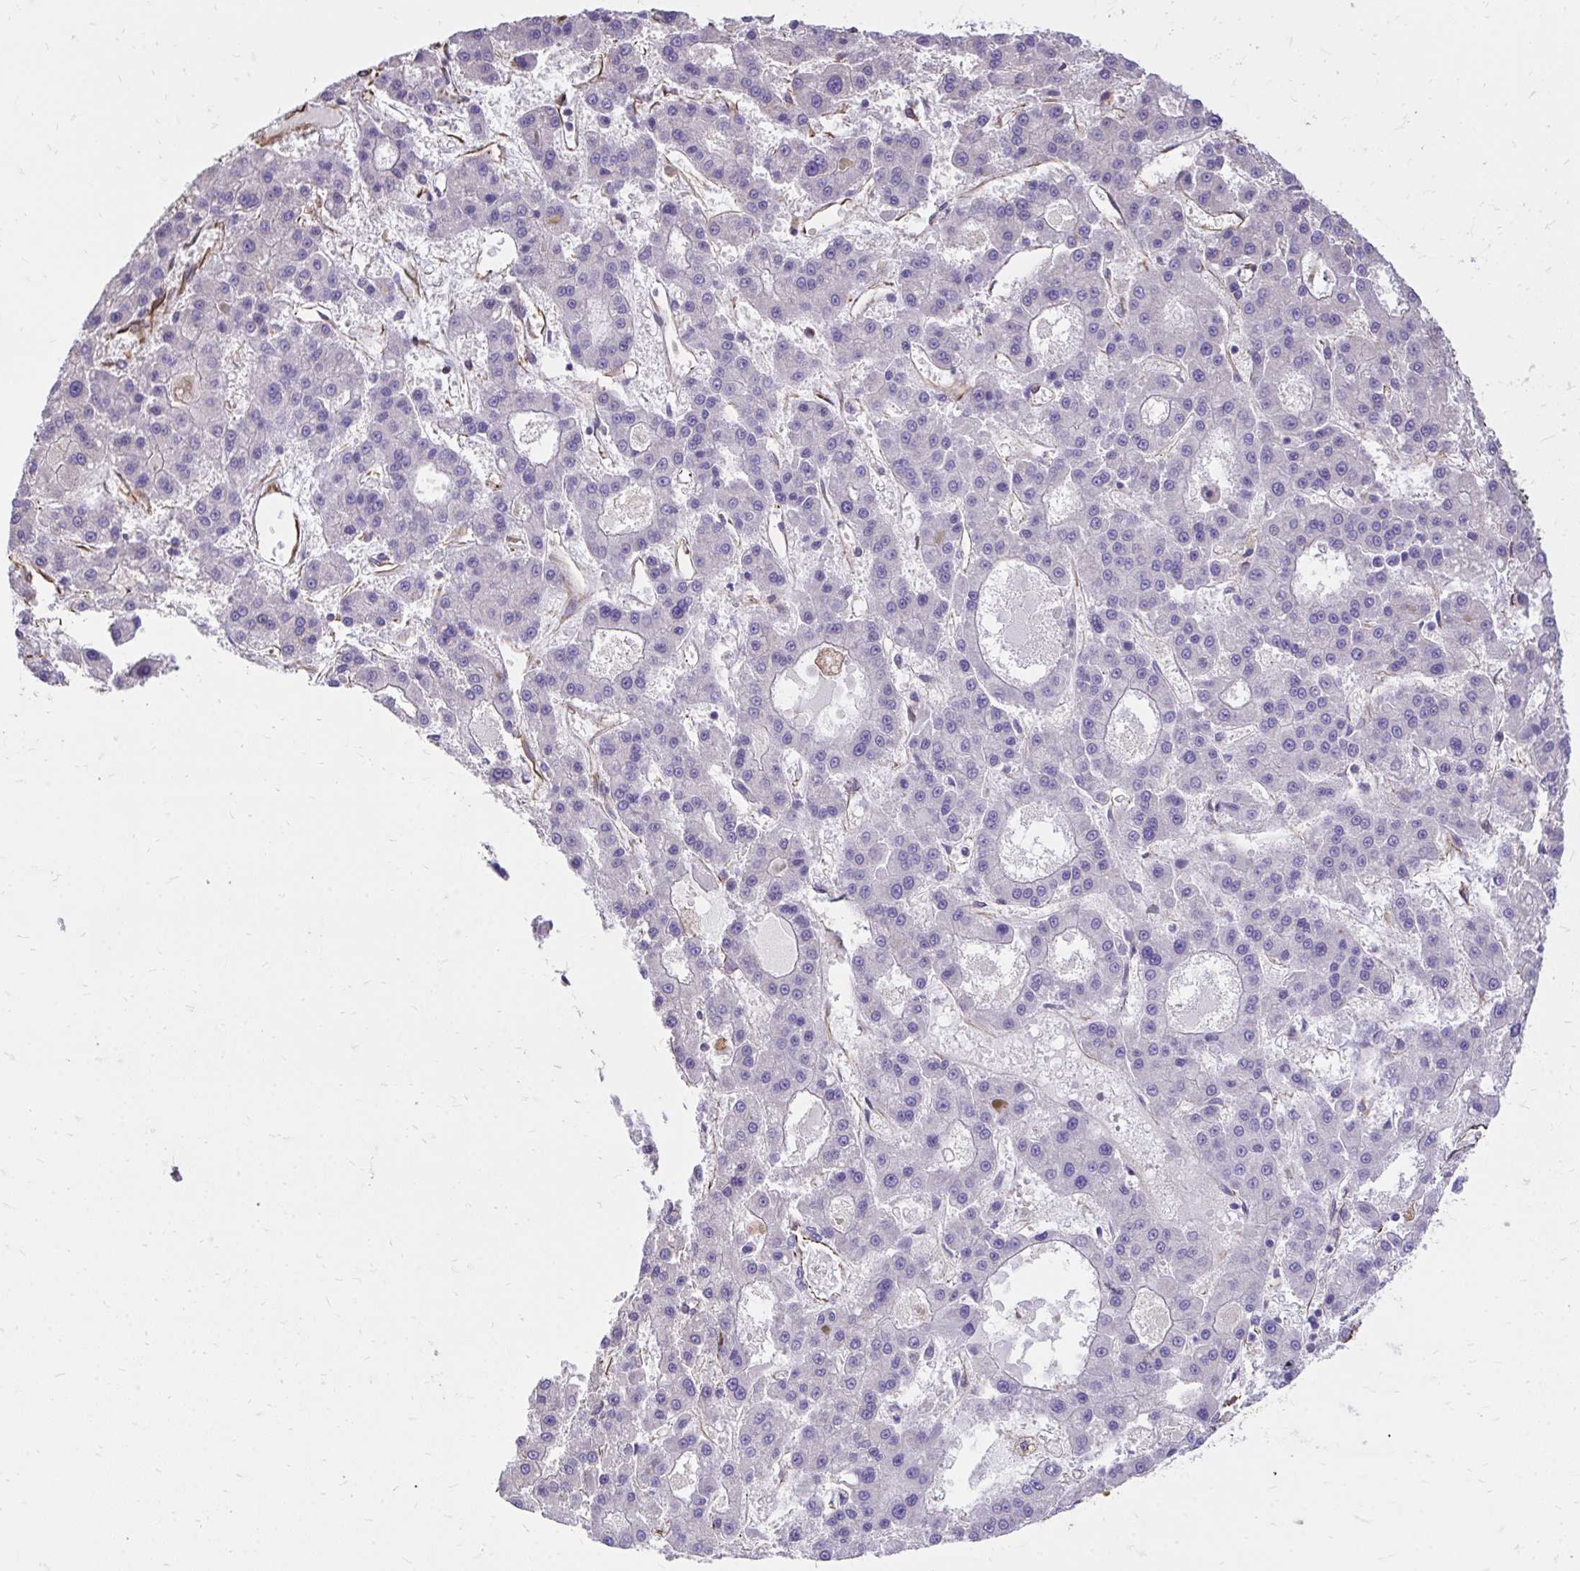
{"staining": {"intensity": "negative", "quantity": "none", "location": "none"}, "tissue": "liver cancer", "cell_type": "Tumor cells", "image_type": "cancer", "snomed": [{"axis": "morphology", "description": "Carcinoma, Hepatocellular, NOS"}, {"axis": "topography", "description": "Liver"}], "caption": "Image shows no significant protein positivity in tumor cells of liver hepatocellular carcinoma.", "gene": "RNF103", "patient": {"sex": "male", "age": 70}}